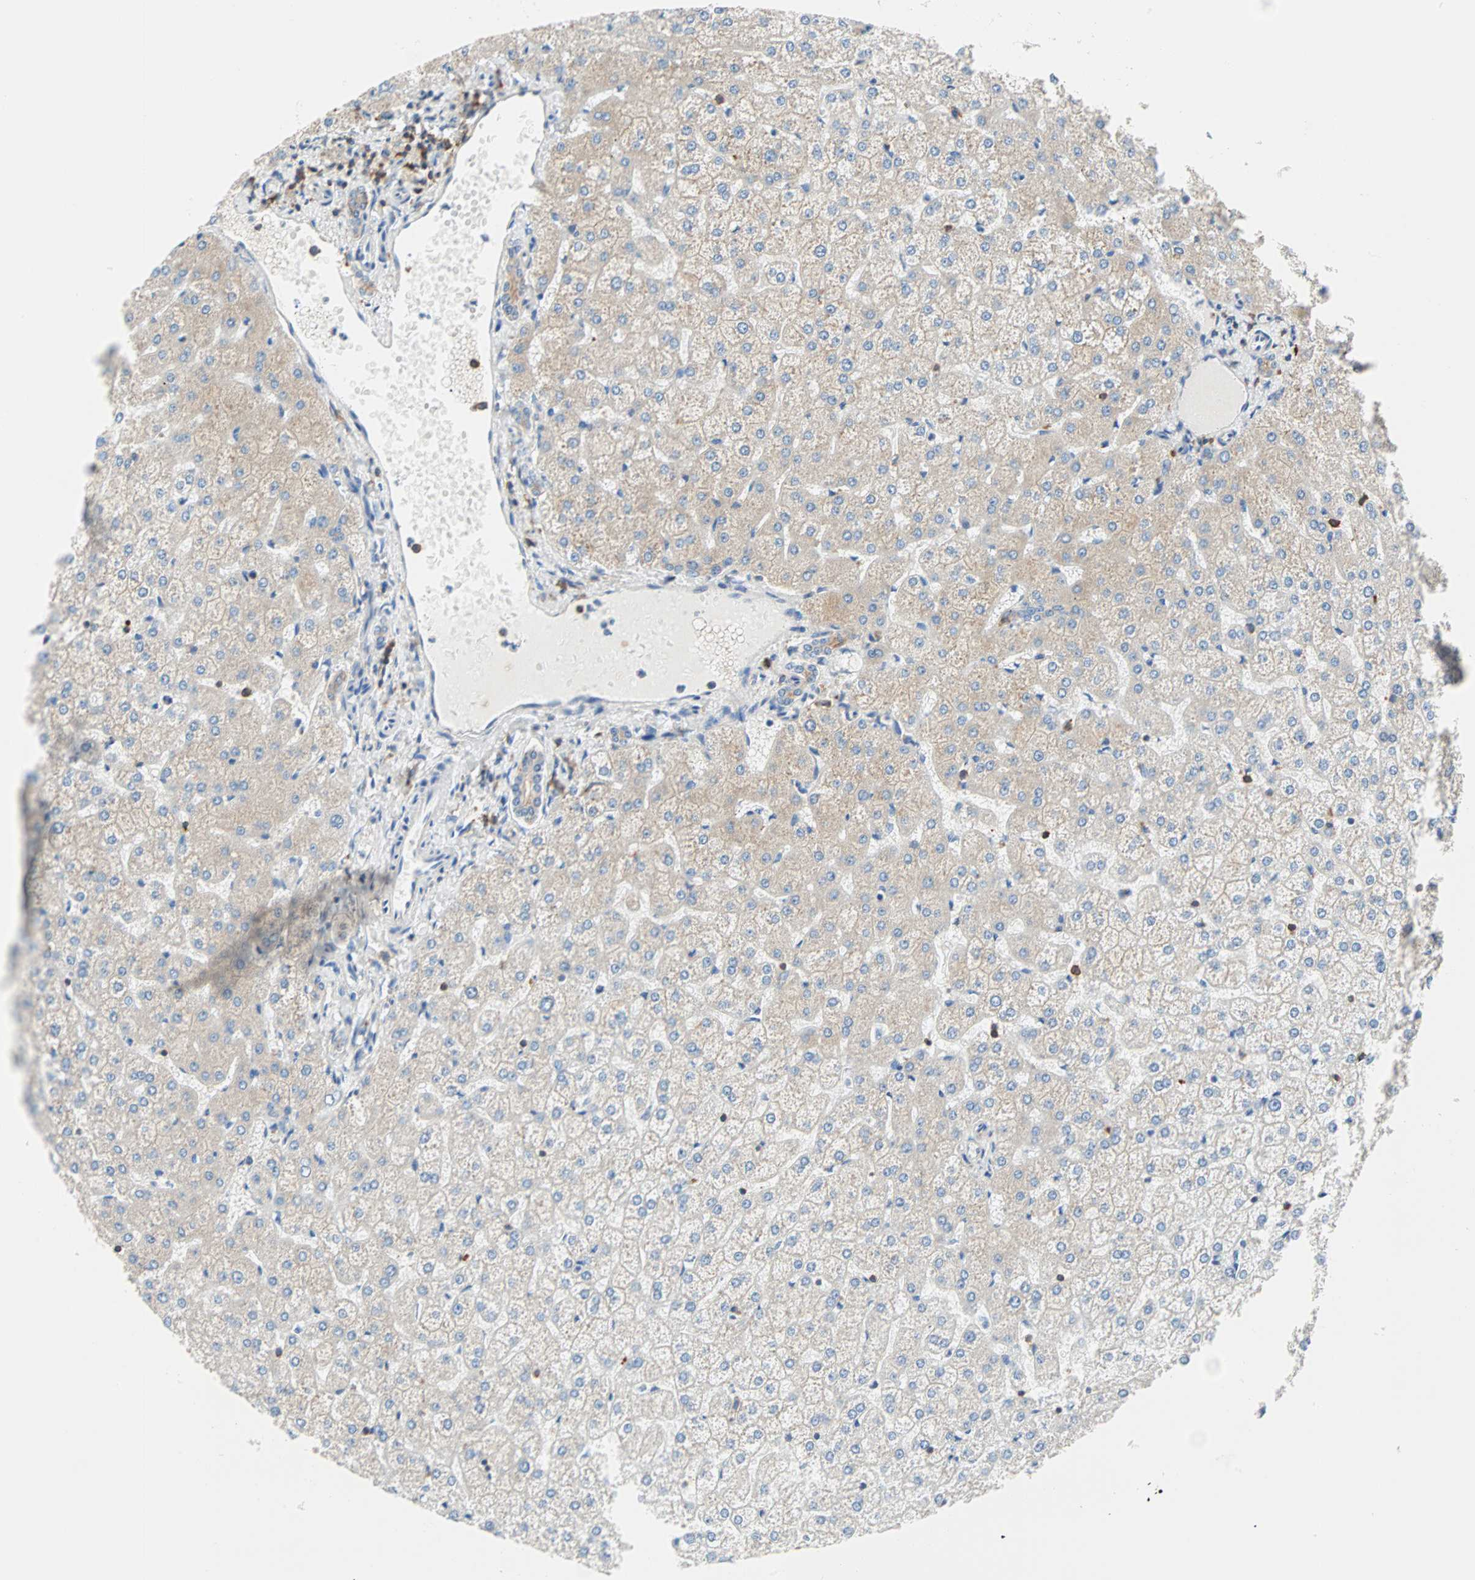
{"staining": {"intensity": "weak", "quantity": "25%-75%", "location": "cytoplasmic/membranous,nuclear"}, "tissue": "liver", "cell_type": "Cholangiocytes", "image_type": "normal", "snomed": [{"axis": "morphology", "description": "Normal tissue, NOS"}, {"axis": "topography", "description": "Liver"}], "caption": "Cholangiocytes reveal low levels of weak cytoplasmic/membranous,nuclear positivity in approximately 25%-75% of cells in benign human liver. (IHC, brightfield microscopy, high magnification).", "gene": "EEF2", "patient": {"sex": "female", "age": 32}}